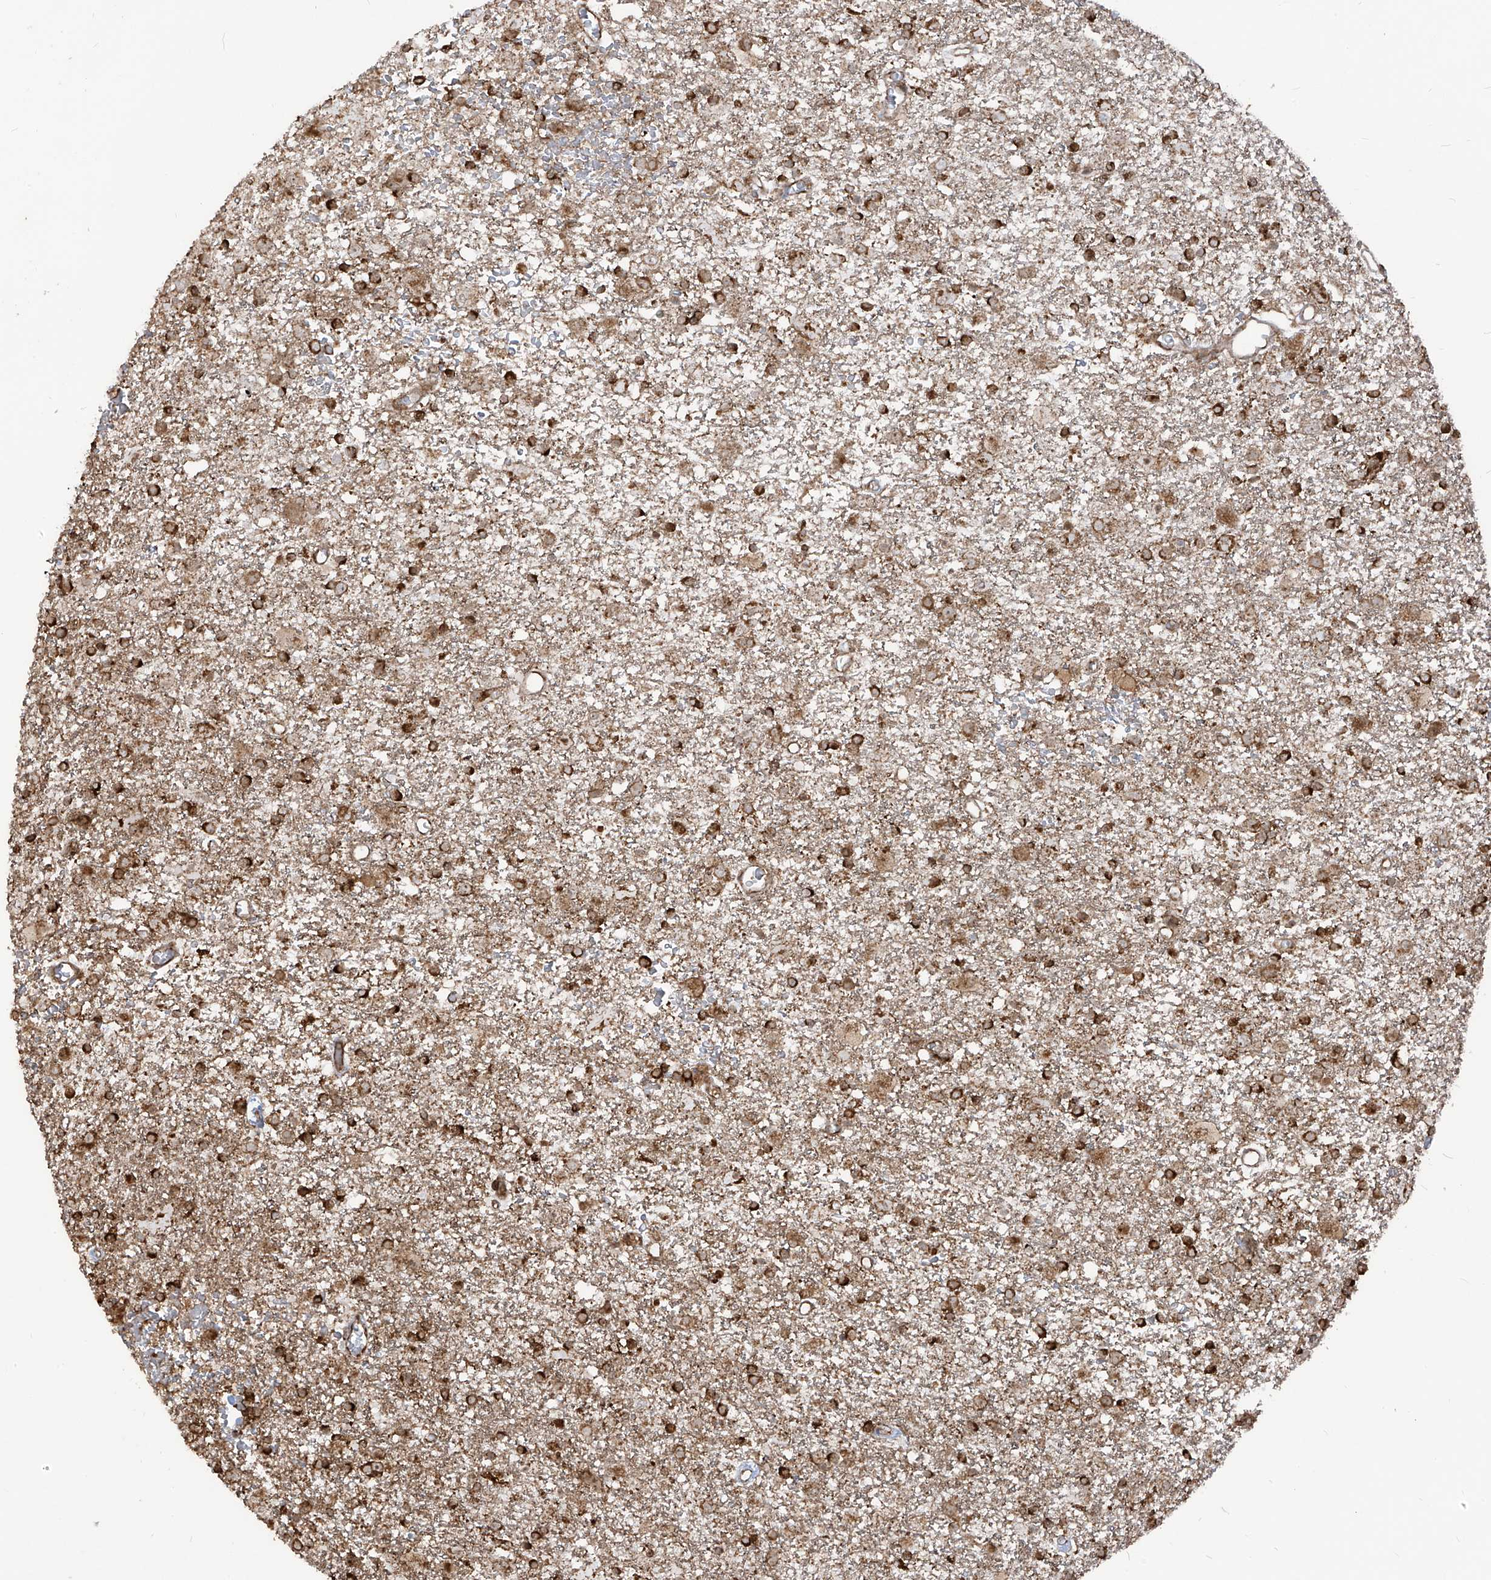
{"staining": {"intensity": "strong", "quantity": ">75%", "location": "cytoplasmic/membranous"}, "tissue": "glioma", "cell_type": "Tumor cells", "image_type": "cancer", "snomed": [{"axis": "morphology", "description": "Glioma, malignant, Low grade"}, {"axis": "topography", "description": "Brain"}], "caption": "The histopathology image demonstrates a brown stain indicating the presence of a protein in the cytoplasmic/membranous of tumor cells in glioma. Immunohistochemistry (ihc) stains the protein of interest in brown and the nuclei are stained blue.", "gene": "TRIM67", "patient": {"sex": "male", "age": 65}}